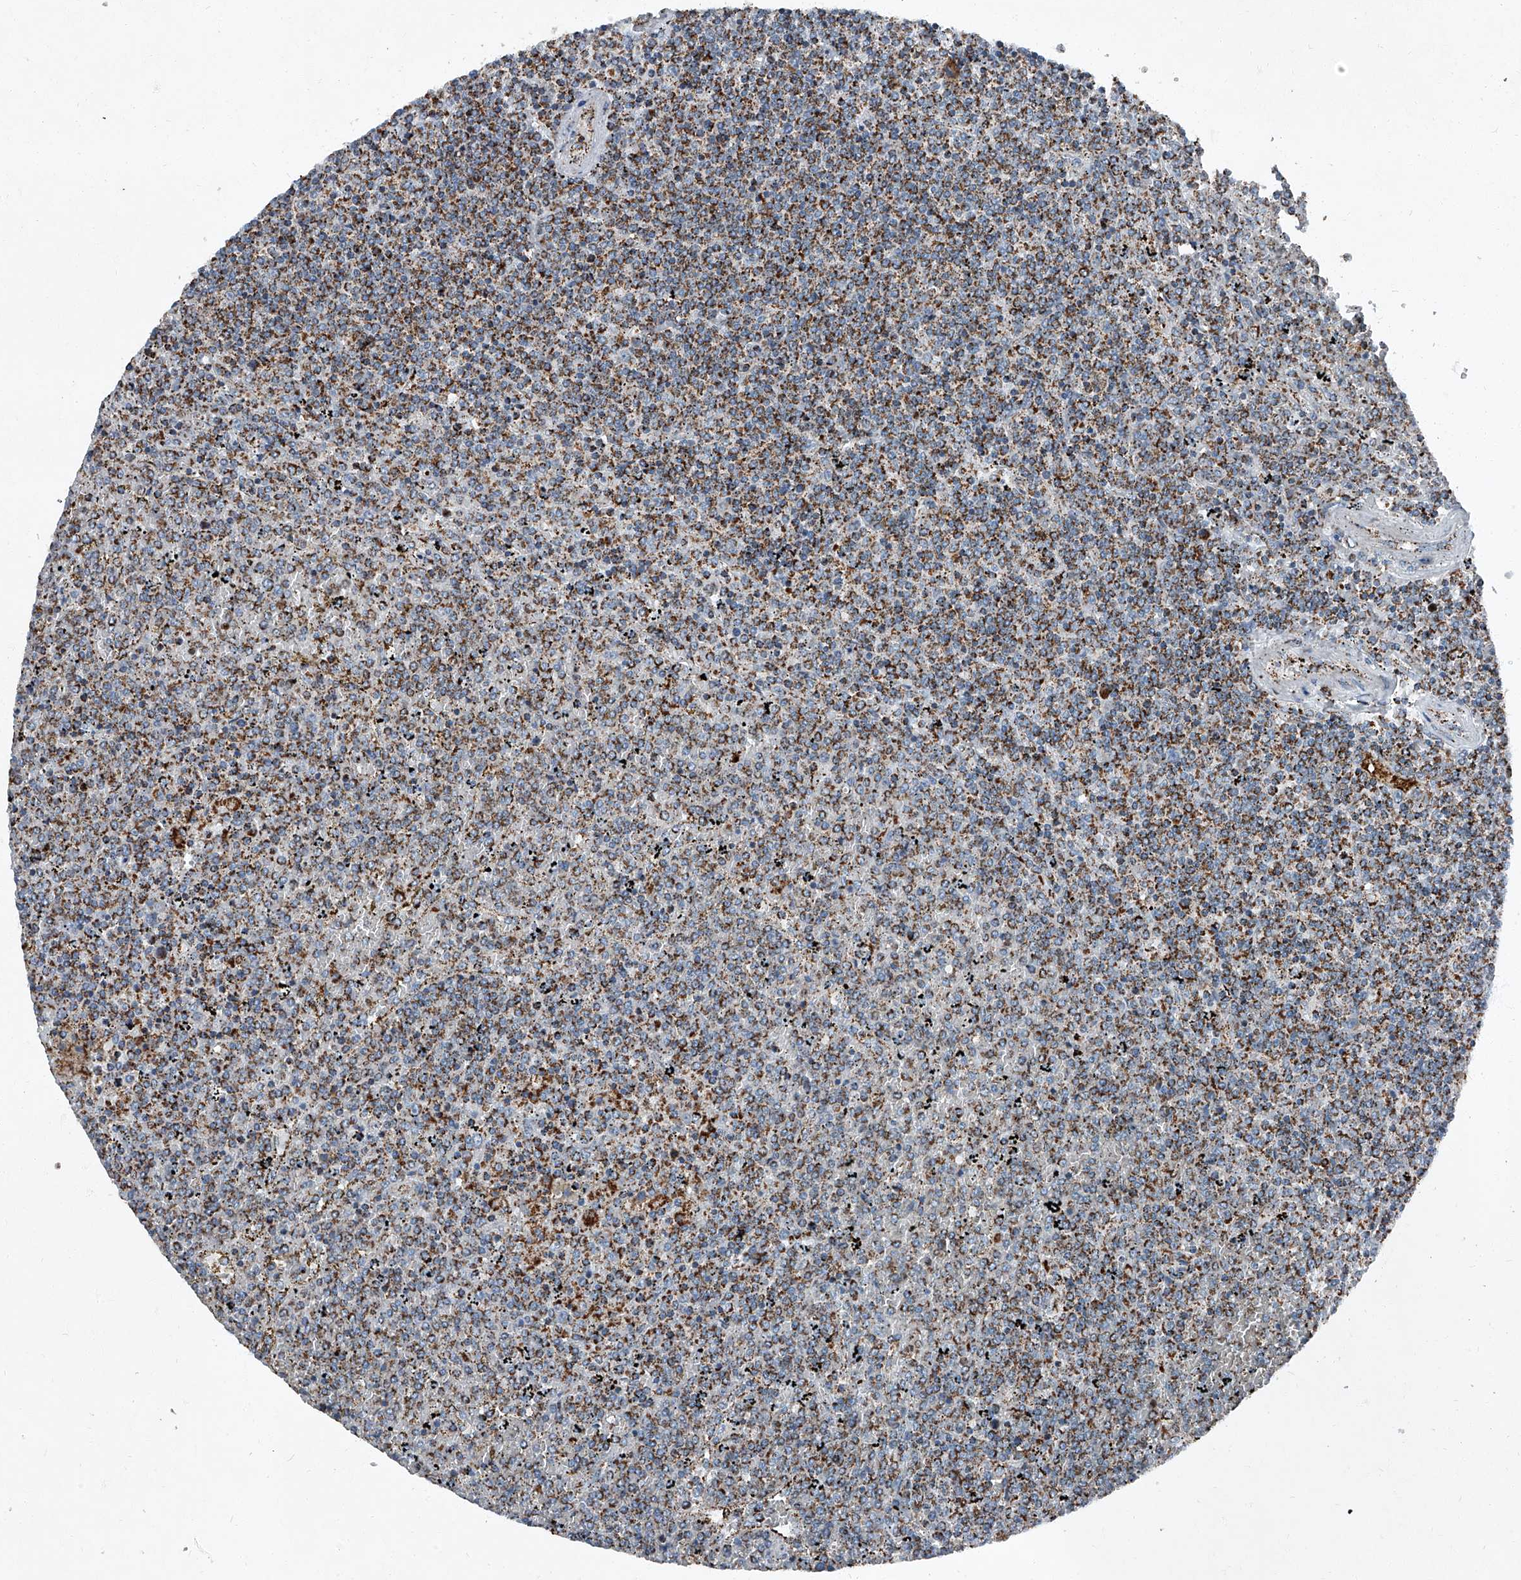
{"staining": {"intensity": "moderate", "quantity": ">75%", "location": "cytoplasmic/membranous"}, "tissue": "lymphoma", "cell_type": "Tumor cells", "image_type": "cancer", "snomed": [{"axis": "morphology", "description": "Malignant lymphoma, non-Hodgkin's type, Low grade"}, {"axis": "topography", "description": "Spleen"}], "caption": "Human low-grade malignant lymphoma, non-Hodgkin's type stained with a protein marker shows moderate staining in tumor cells.", "gene": "CHRNA7", "patient": {"sex": "female", "age": 19}}